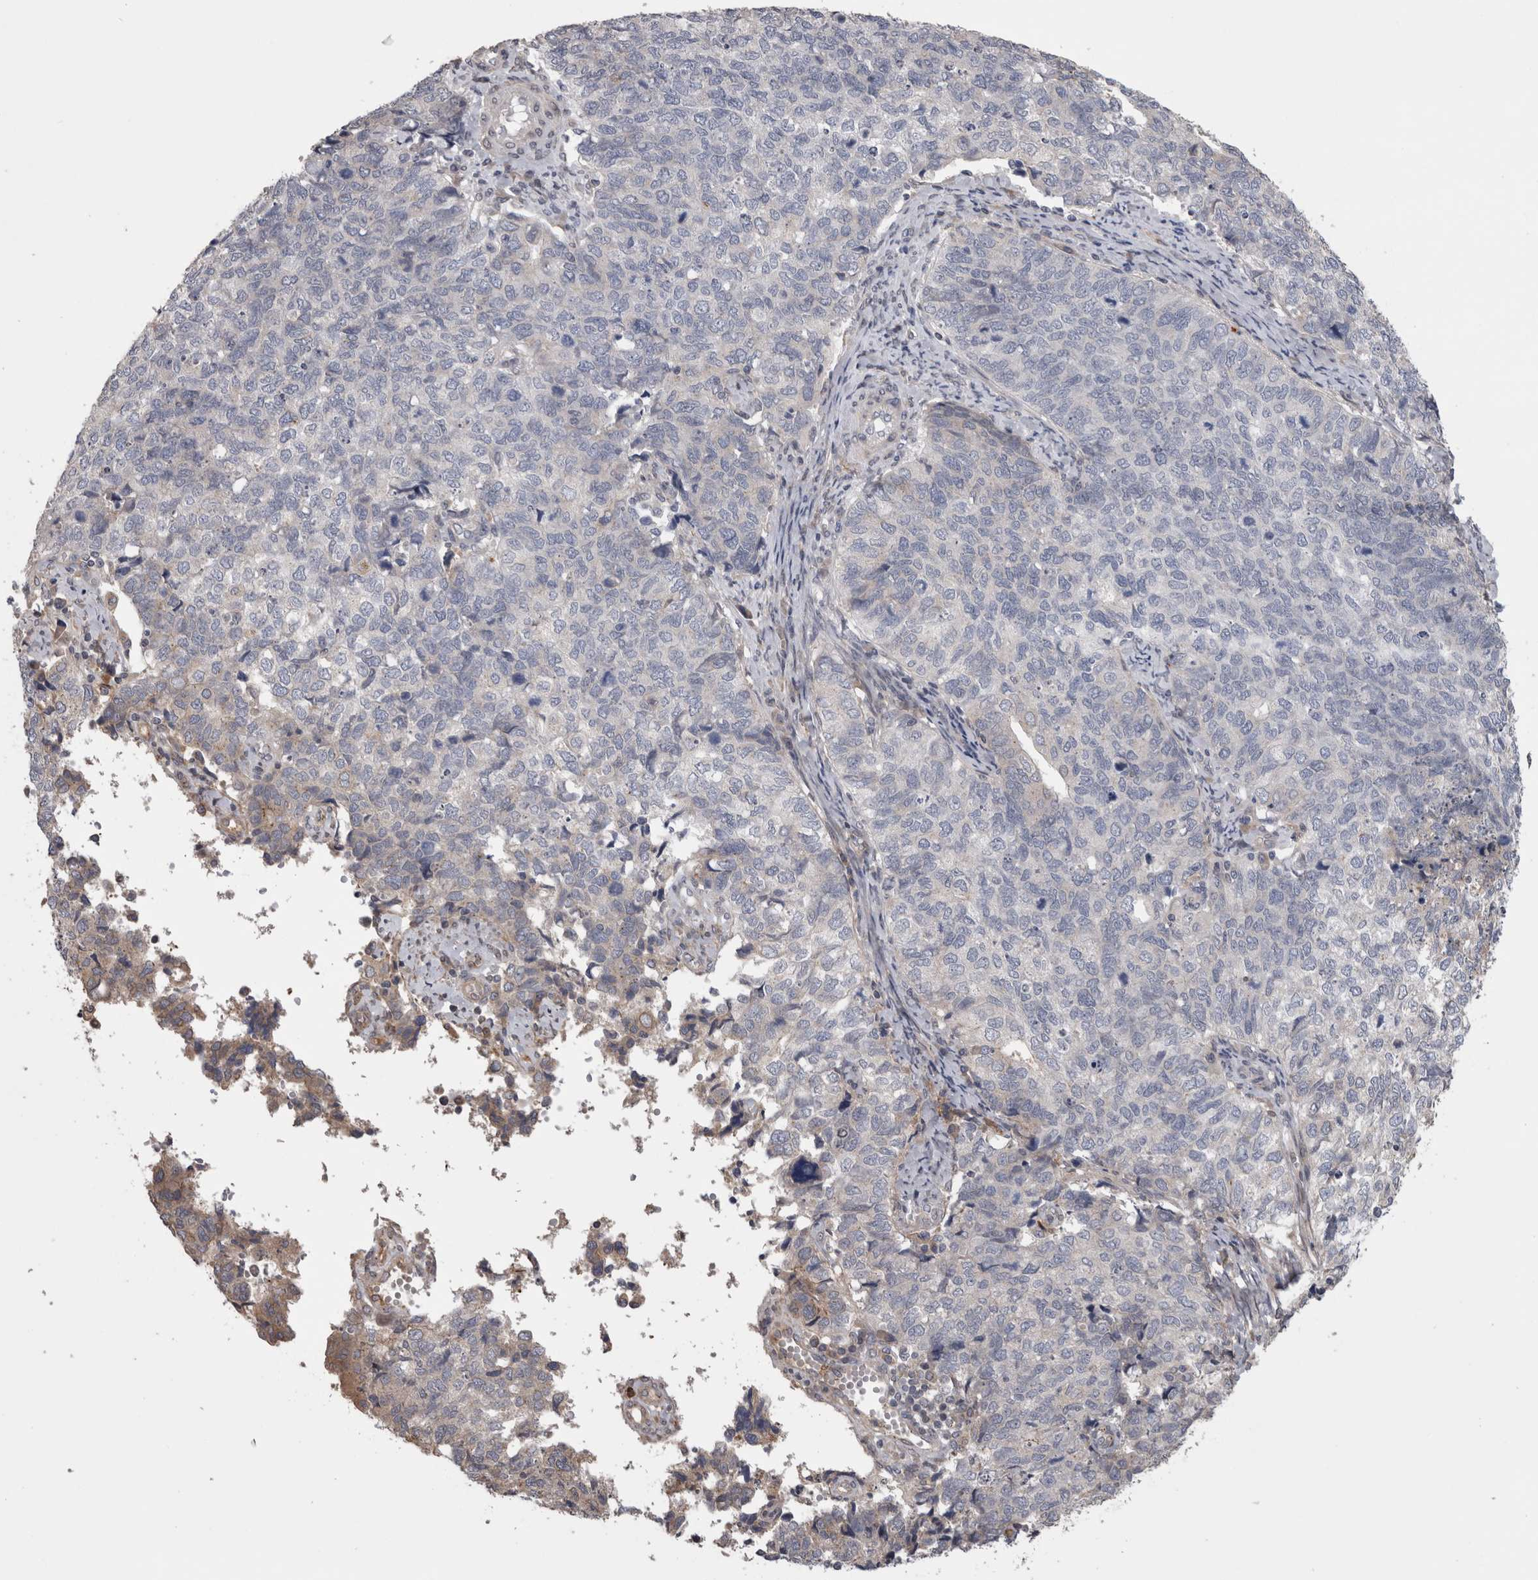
{"staining": {"intensity": "negative", "quantity": "none", "location": "none"}, "tissue": "cervical cancer", "cell_type": "Tumor cells", "image_type": "cancer", "snomed": [{"axis": "morphology", "description": "Squamous cell carcinoma, NOS"}, {"axis": "topography", "description": "Cervix"}], "caption": "There is no significant positivity in tumor cells of cervical cancer.", "gene": "STC1", "patient": {"sex": "female", "age": 63}}